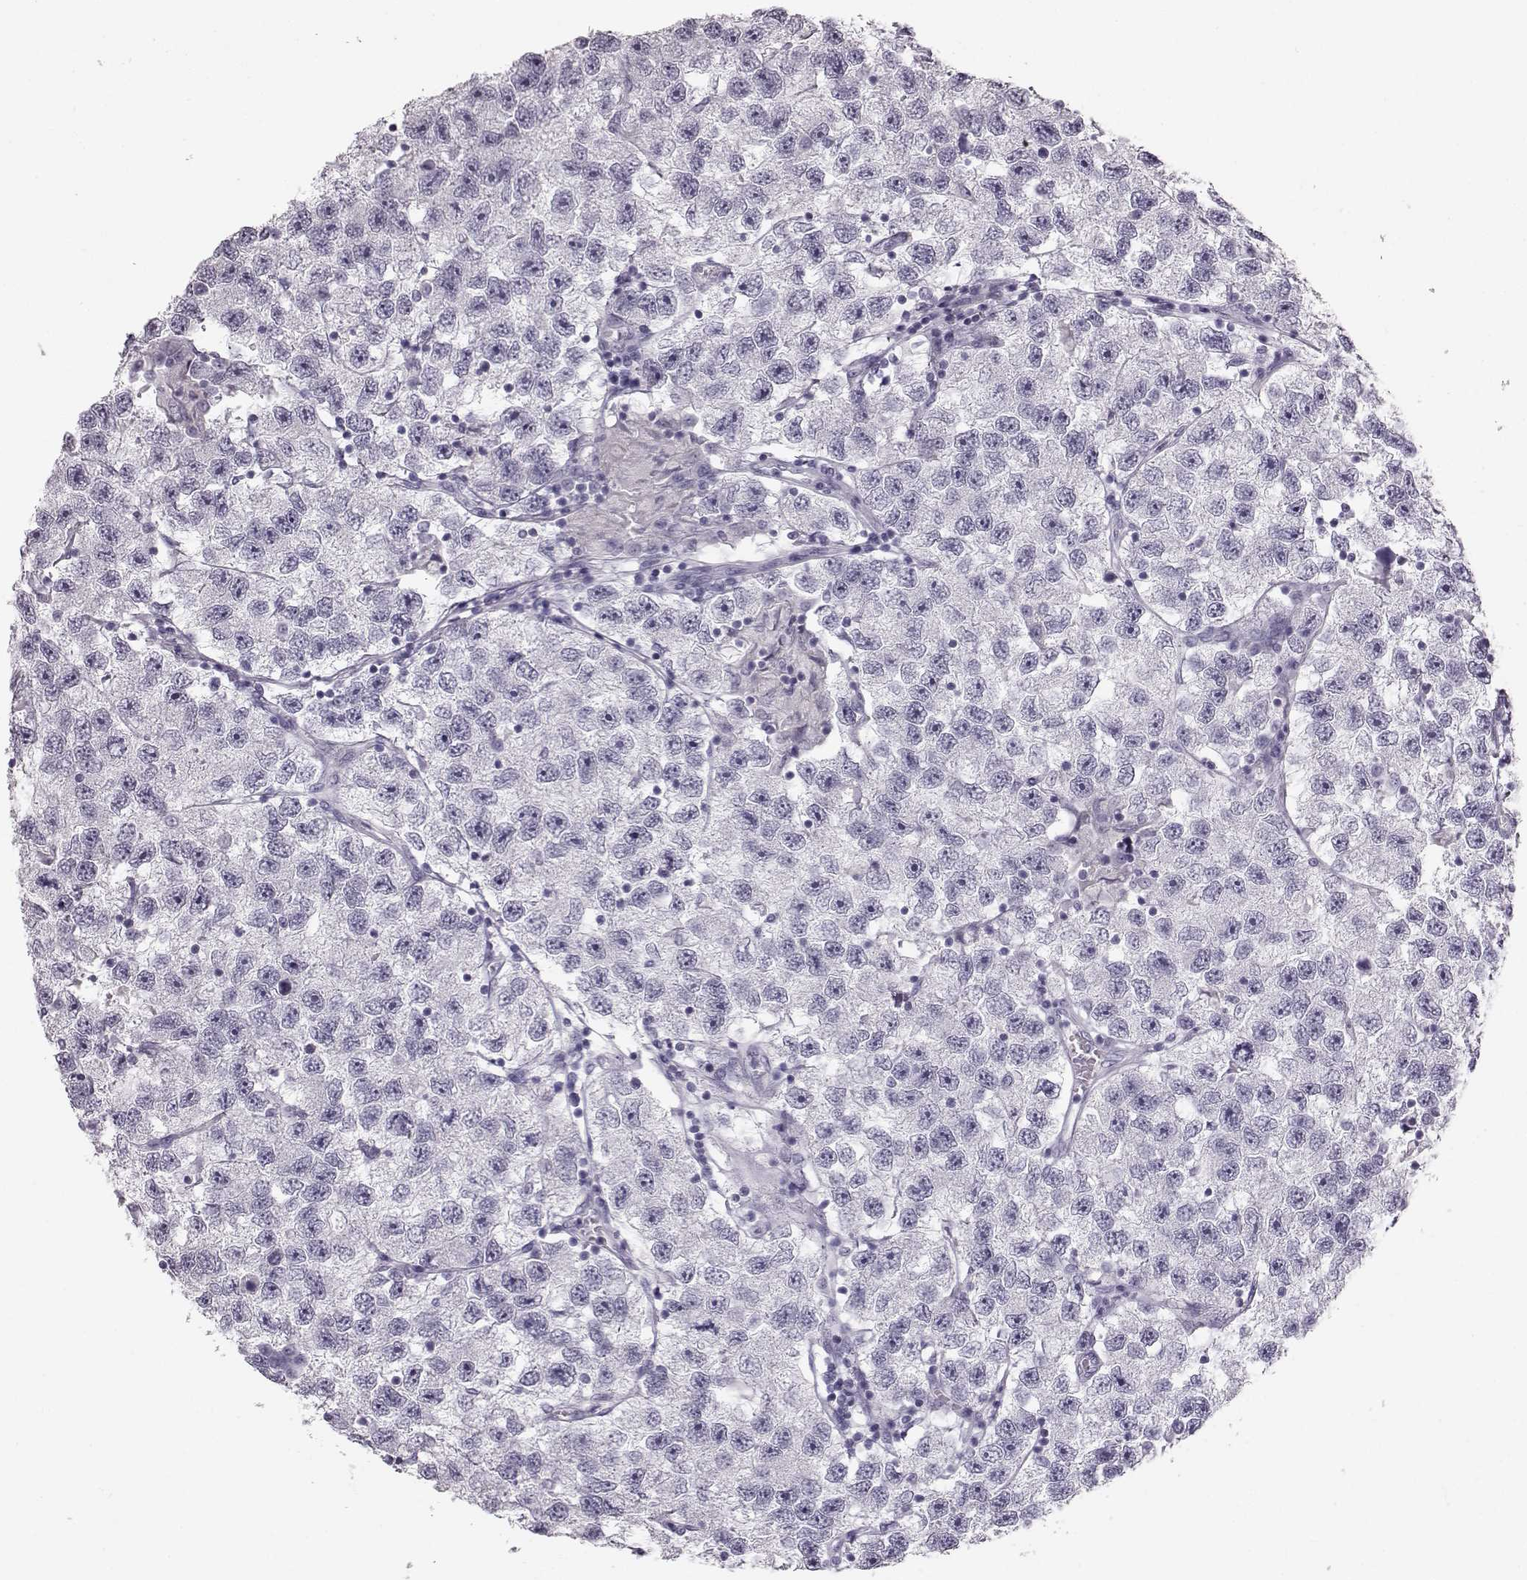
{"staining": {"intensity": "negative", "quantity": "none", "location": "none"}, "tissue": "testis cancer", "cell_type": "Tumor cells", "image_type": "cancer", "snomed": [{"axis": "morphology", "description": "Seminoma, NOS"}, {"axis": "topography", "description": "Testis"}], "caption": "The image shows no significant staining in tumor cells of testis cancer. (Stains: DAB (3,3'-diaminobenzidine) immunohistochemistry with hematoxylin counter stain, Microscopy: brightfield microscopy at high magnification).", "gene": "BFSP2", "patient": {"sex": "male", "age": 26}}